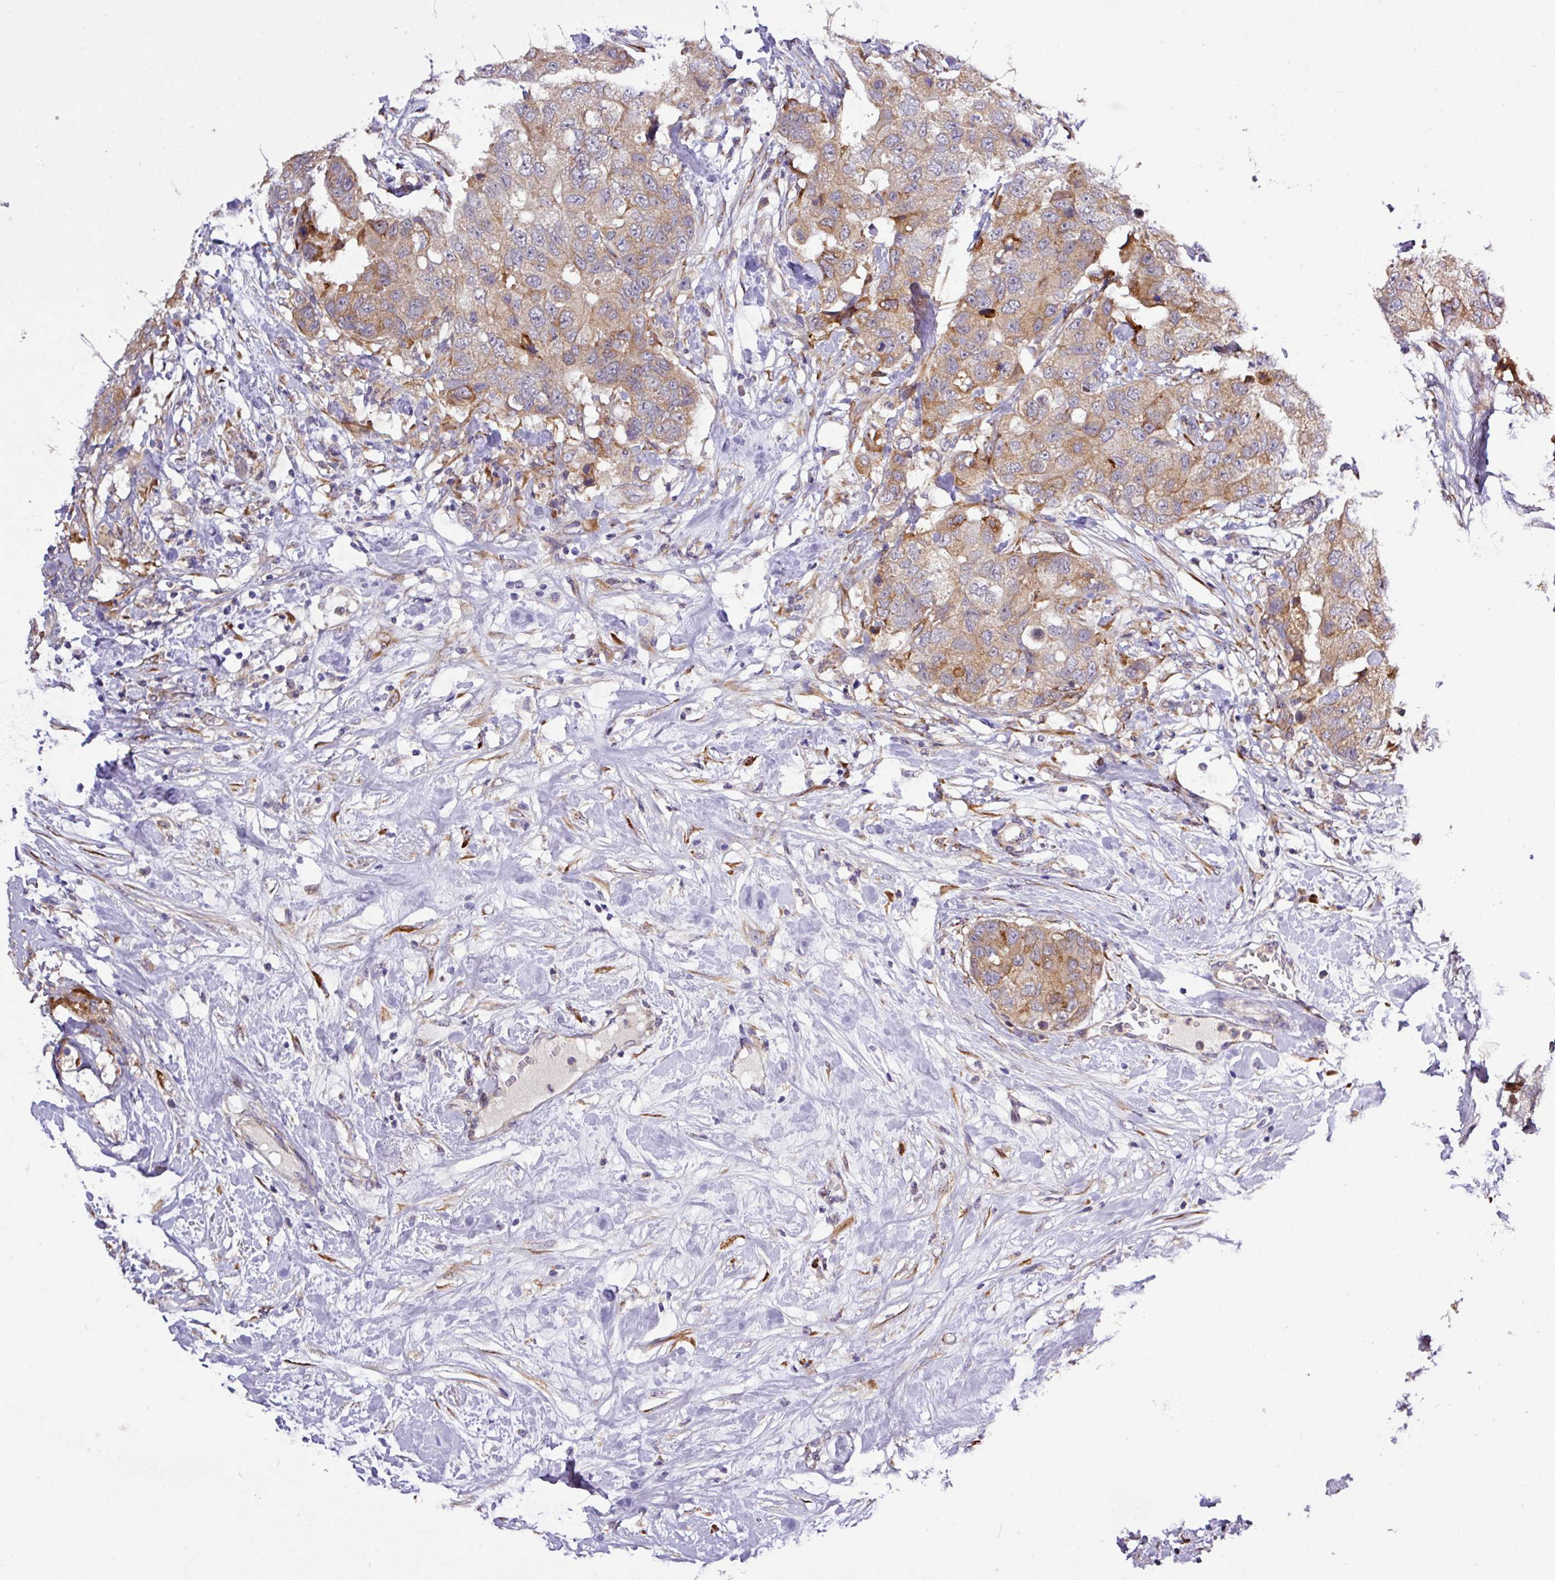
{"staining": {"intensity": "moderate", "quantity": "25%-75%", "location": "cytoplasmic/membranous"}, "tissue": "breast cancer", "cell_type": "Tumor cells", "image_type": "cancer", "snomed": [{"axis": "morphology", "description": "Duct carcinoma"}, {"axis": "topography", "description": "Breast"}], "caption": "The immunohistochemical stain shows moderate cytoplasmic/membranous positivity in tumor cells of breast cancer tissue. (DAB (3,3'-diaminobenzidine) = brown stain, brightfield microscopy at high magnification).", "gene": "TM2D2", "patient": {"sex": "female", "age": 62}}